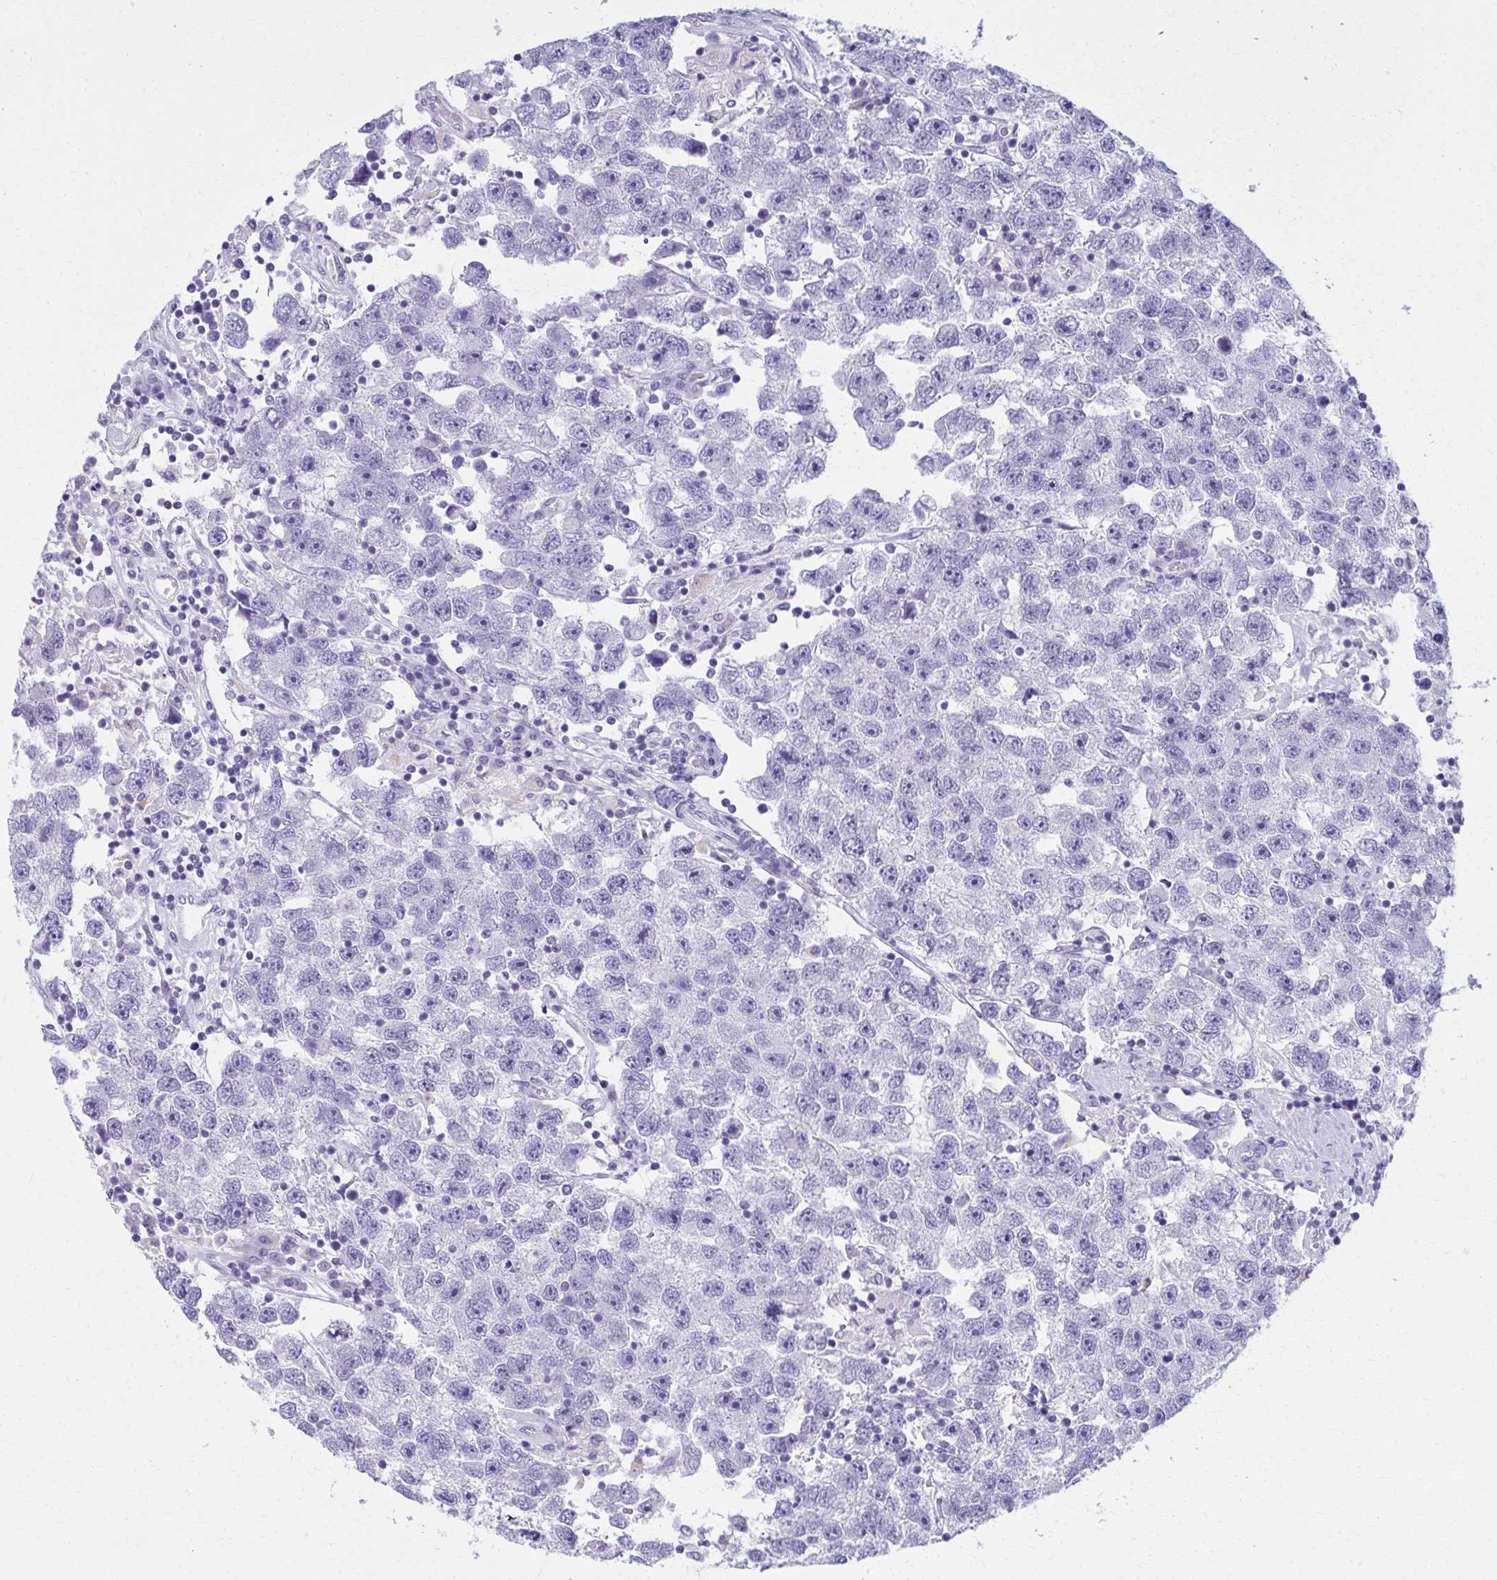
{"staining": {"intensity": "negative", "quantity": "none", "location": "none"}, "tissue": "testis cancer", "cell_type": "Tumor cells", "image_type": "cancer", "snomed": [{"axis": "morphology", "description": "Seminoma, NOS"}, {"axis": "topography", "description": "Testis"}], "caption": "A micrograph of human testis cancer (seminoma) is negative for staining in tumor cells.", "gene": "SCLY", "patient": {"sex": "male", "age": 26}}